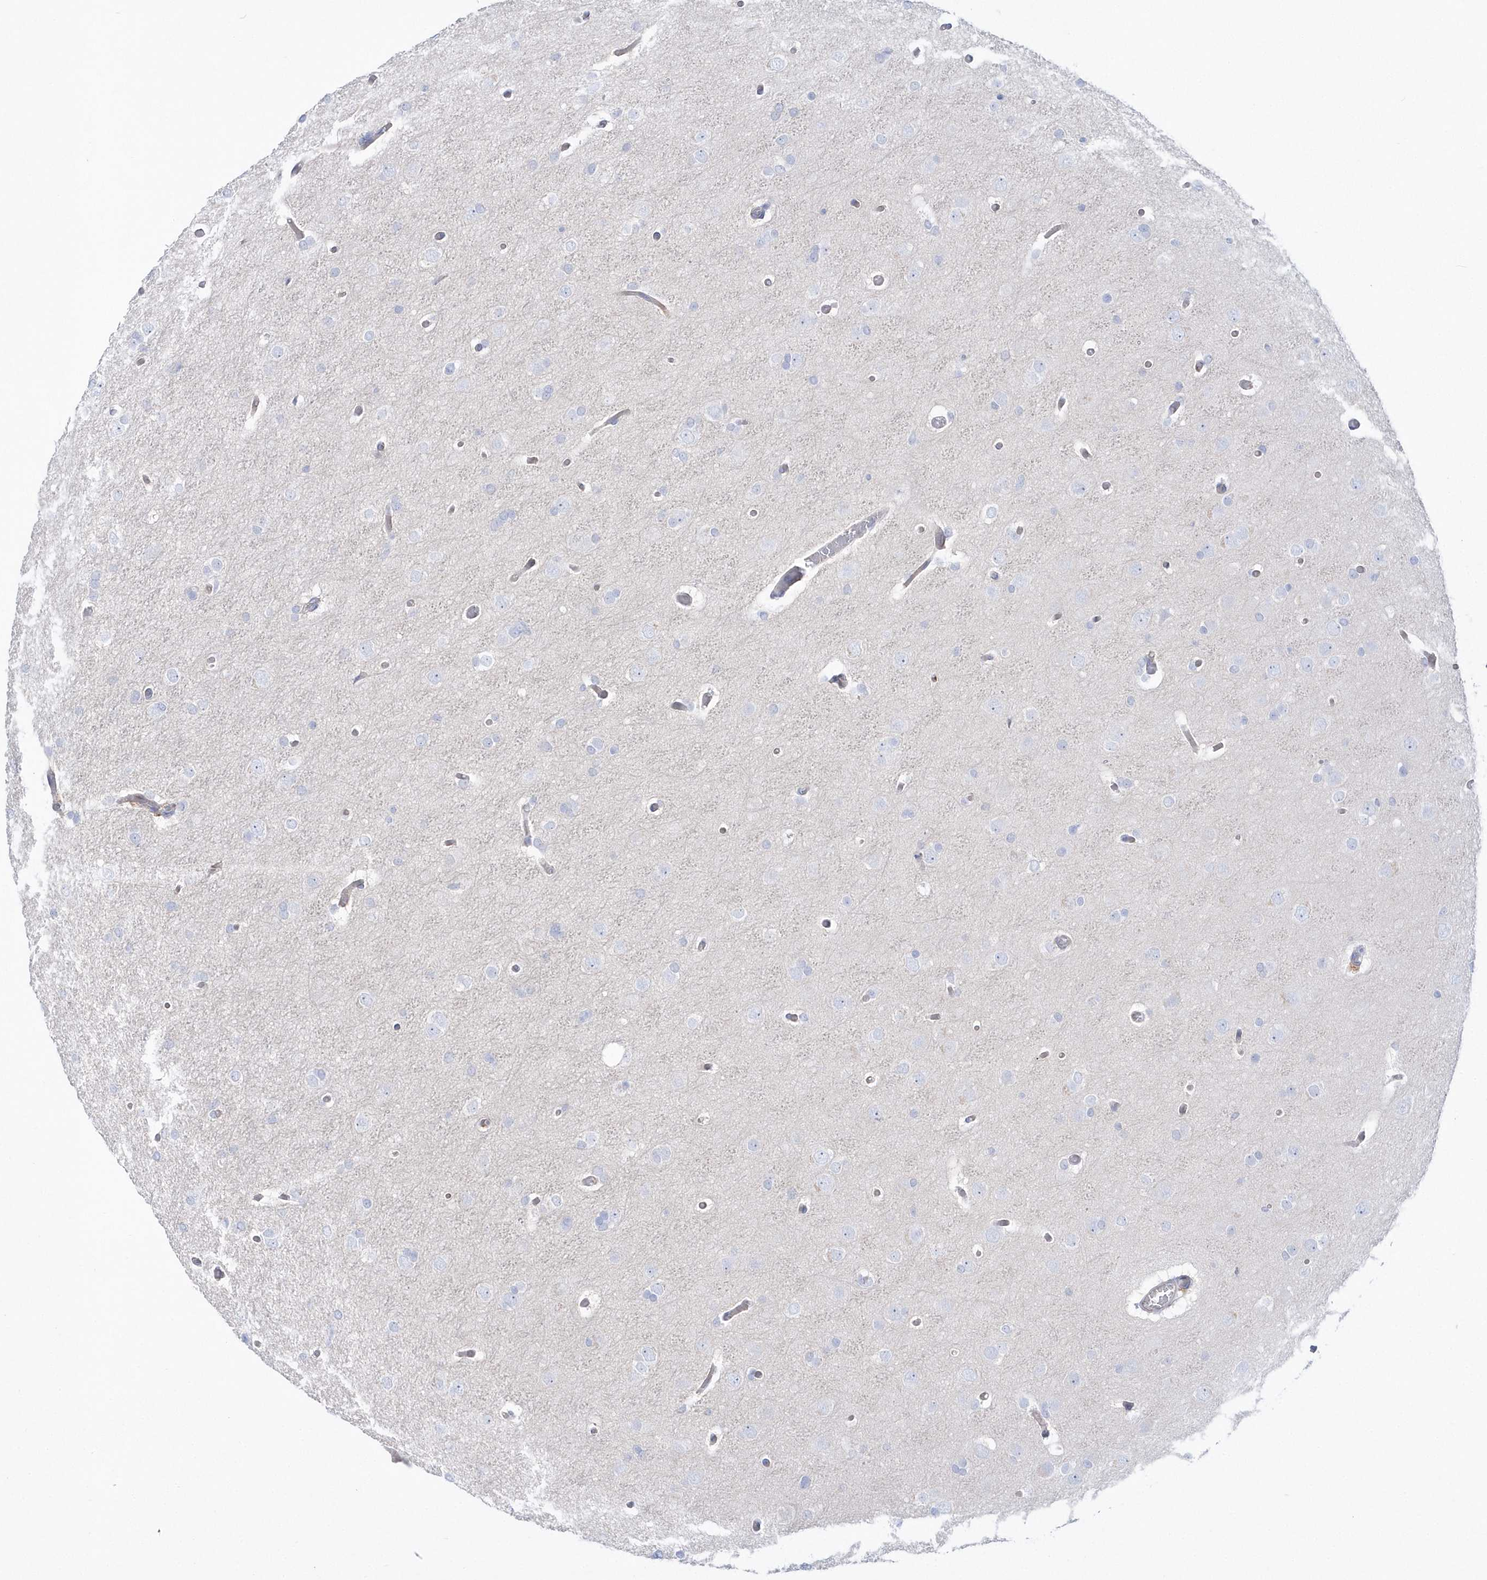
{"staining": {"intensity": "negative", "quantity": "none", "location": "none"}, "tissue": "glioma", "cell_type": "Tumor cells", "image_type": "cancer", "snomed": [{"axis": "morphology", "description": "Glioma, malignant, High grade"}, {"axis": "topography", "description": "Cerebral cortex"}], "caption": "Human malignant glioma (high-grade) stained for a protein using immunohistochemistry (IHC) shows no expression in tumor cells.", "gene": "TMCO6", "patient": {"sex": "female", "age": 36}}